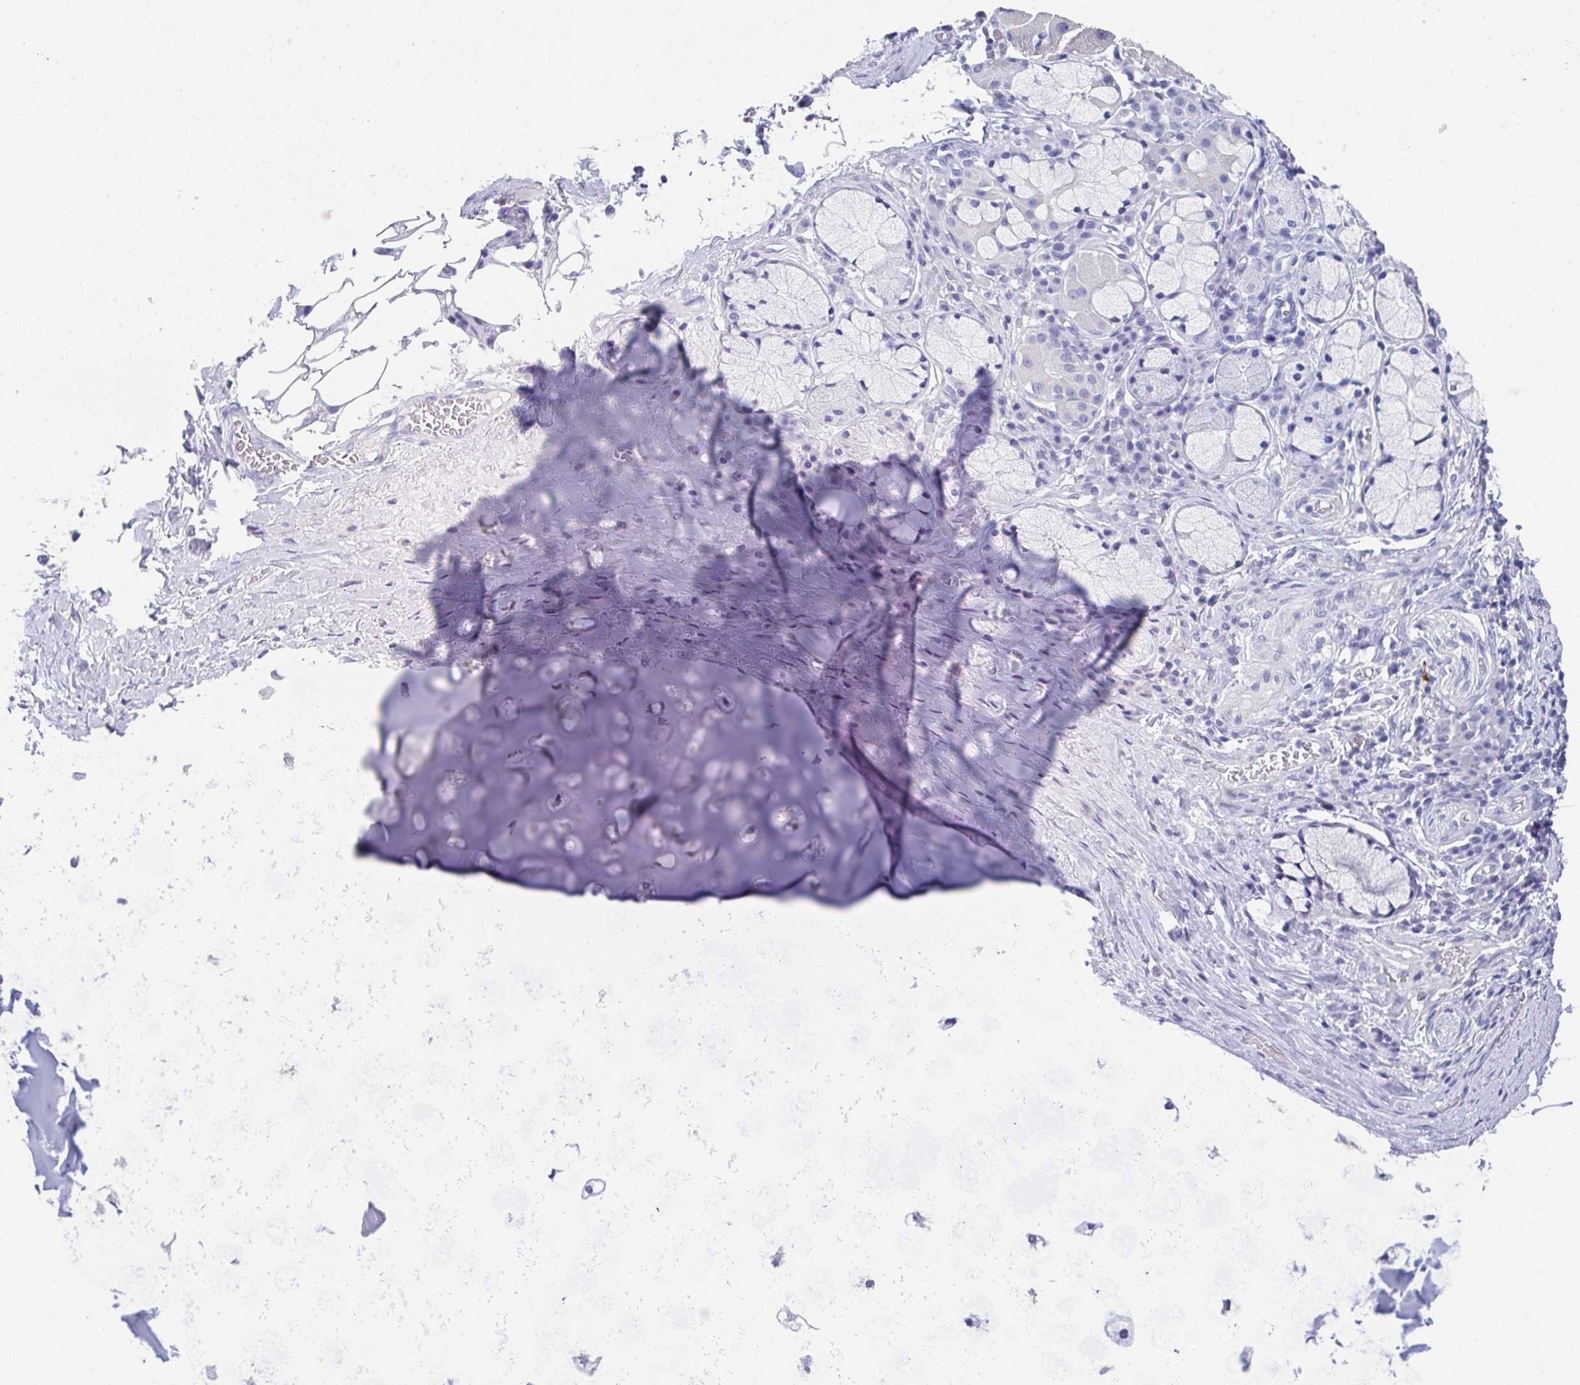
{"staining": {"intensity": "negative", "quantity": "none", "location": "none"}, "tissue": "adipose tissue", "cell_type": "Adipocytes", "image_type": "normal", "snomed": [{"axis": "morphology", "description": "Normal tissue, NOS"}, {"axis": "topography", "description": "Cartilage tissue"}, {"axis": "topography", "description": "Bronchus"}], "caption": "Adipocytes are negative for protein expression in unremarkable human adipose tissue. (DAB immunohistochemistry (IHC), high magnification).", "gene": "TNFRSF8", "patient": {"sex": "male", "age": 56}}